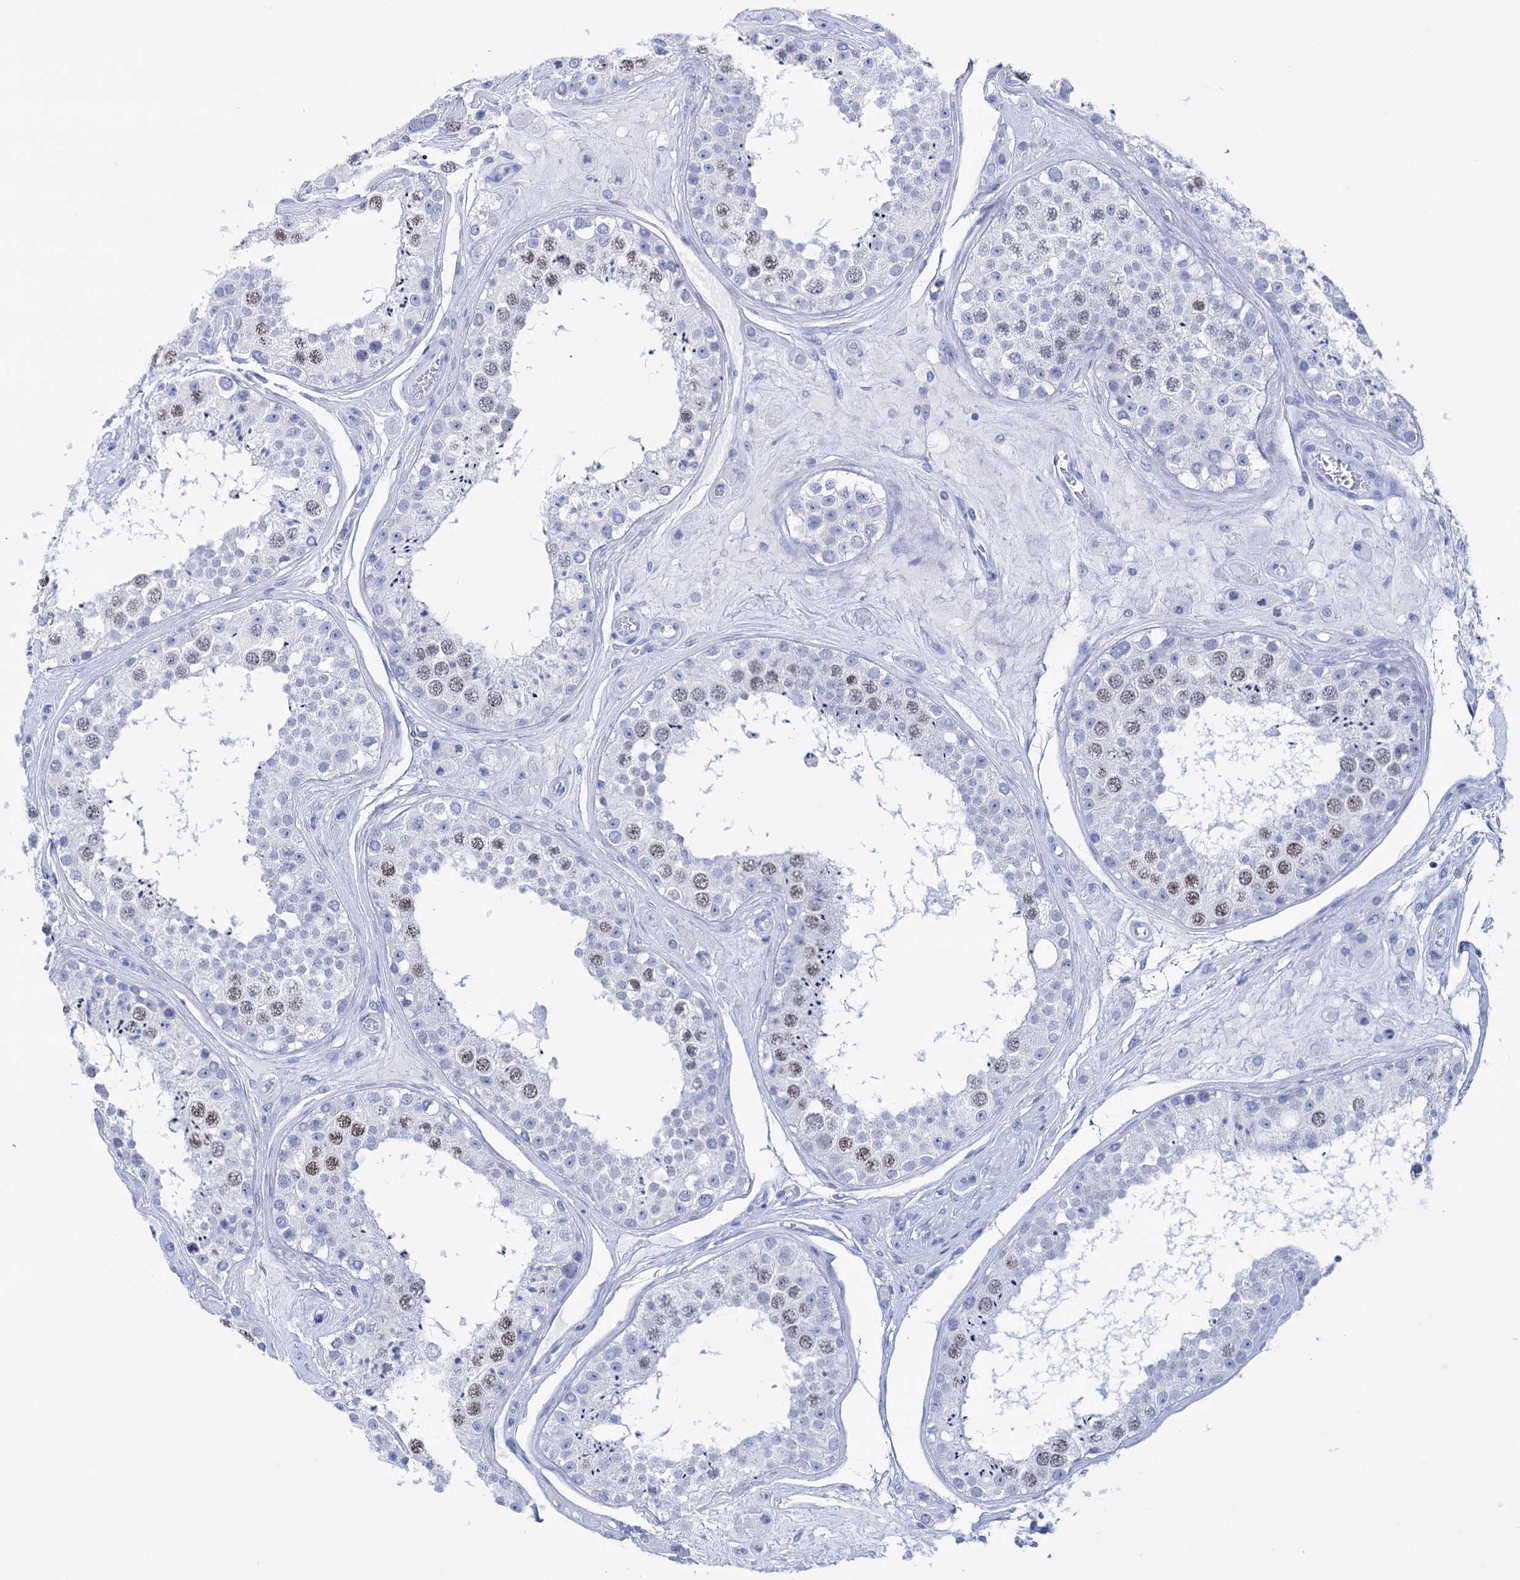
{"staining": {"intensity": "weak", "quantity": "<25%", "location": "nuclear"}, "tissue": "testis", "cell_type": "Cells in seminiferous ducts", "image_type": "normal", "snomed": [{"axis": "morphology", "description": "Normal tissue, NOS"}, {"axis": "topography", "description": "Testis"}], "caption": "A high-resolution micrograph shows immunohistochemistry staining of unremarkable testis, which shows no significant expression in cells in seminiferous ducts.", "gene": "FBXW12", "patient": {"sex": "male", "age": 25}}